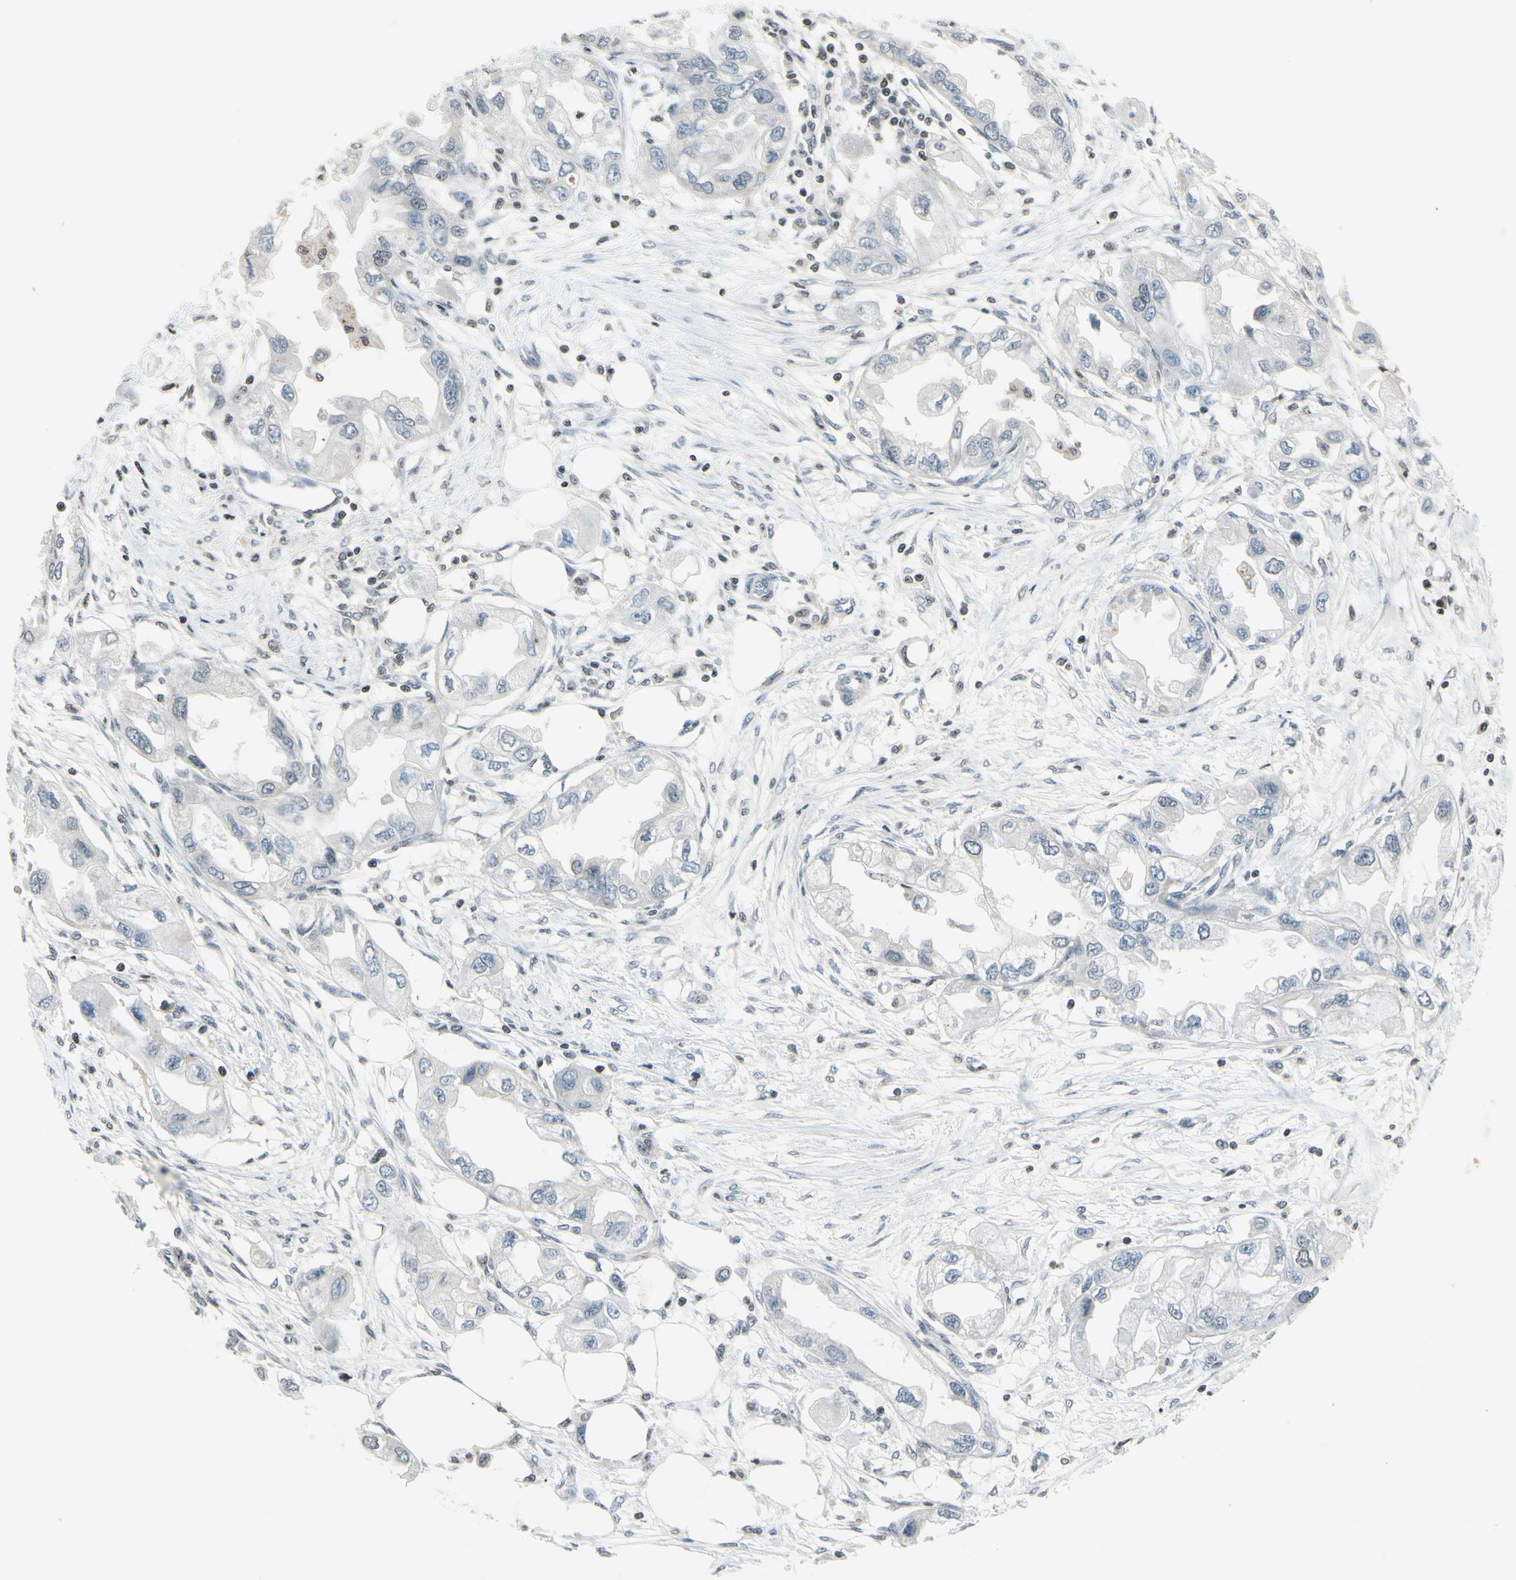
{"staining": {"intensity": "weak", "quantity": "25%-75%", "location": "cytoplasmic/membranous"}, "tissue": "endometrial cancer", "cell_type": "Tumor cells", "image_type": "cancer", "snomed": [{"axis": "morphology", "description": "Adenocarcinoma, NOS"}, {"axis": "topography", "description": "Endometrium"}], "caption": "Protein expression analysis of endometrial cancer exhibits weak cytoplasmic/membranous expression in approximately 25%-75% of tumor cells.", "gene": "CLDN11", "patient": {"sex": "female", "age": 67}}